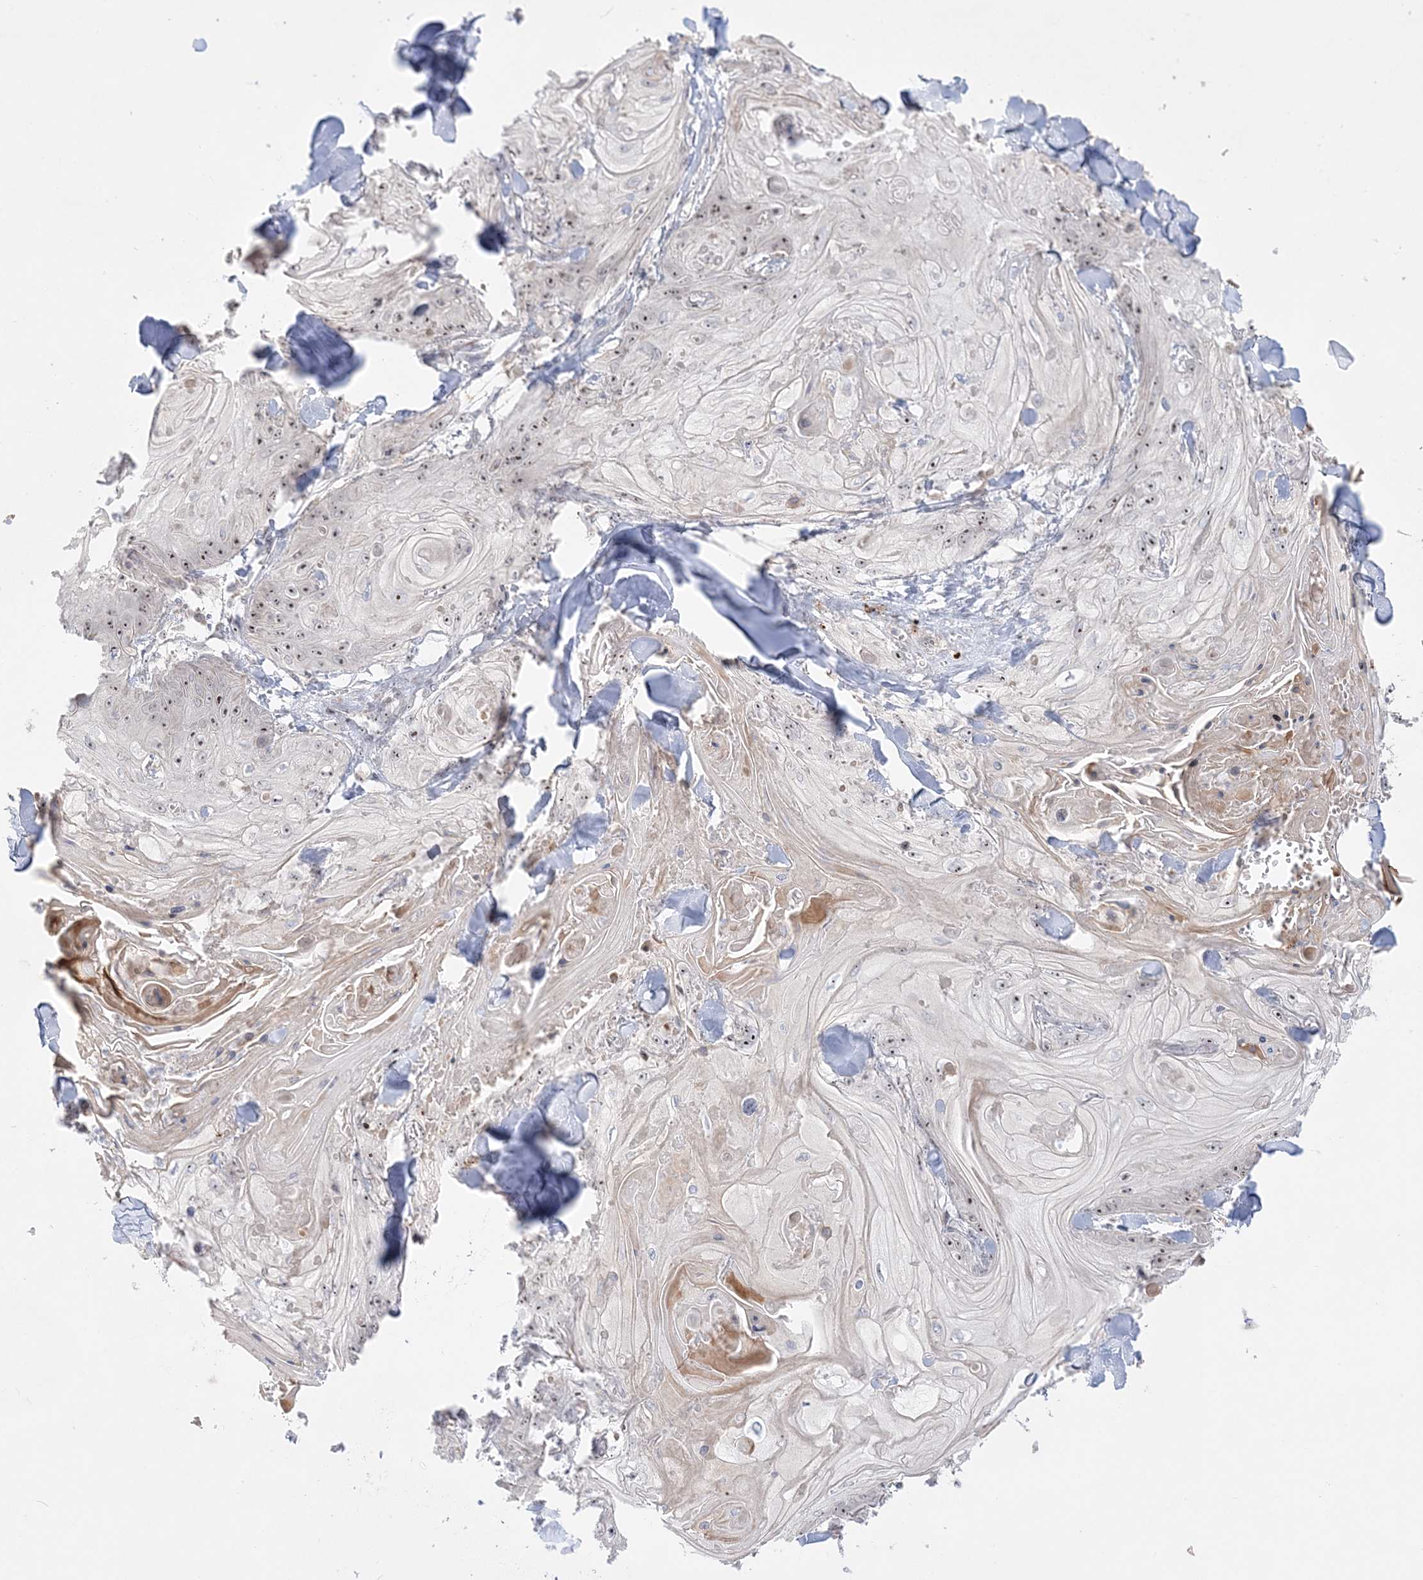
{"staining": {"intensity": "moderate", "quantity": "25%-75%", "location": "nuclear"}, "tissue": "skin cancer", "cell_type": "Tumor cells", "image_type": "cancer", "snomed": [{"axis": "morphology", "description": "Squamous cell carcinoma, NOS"}, {"axis": "topography", "description": "Skin"}], "caption": "The micrograph displays immunohistochemical staining of skin squamous cell carcinoma. There is moderate nuclear staining is appreciated in about 25%-75% of tumor cells.", "gene": "SH3BP4", "patient": {"sex": "male", "age": 74}}